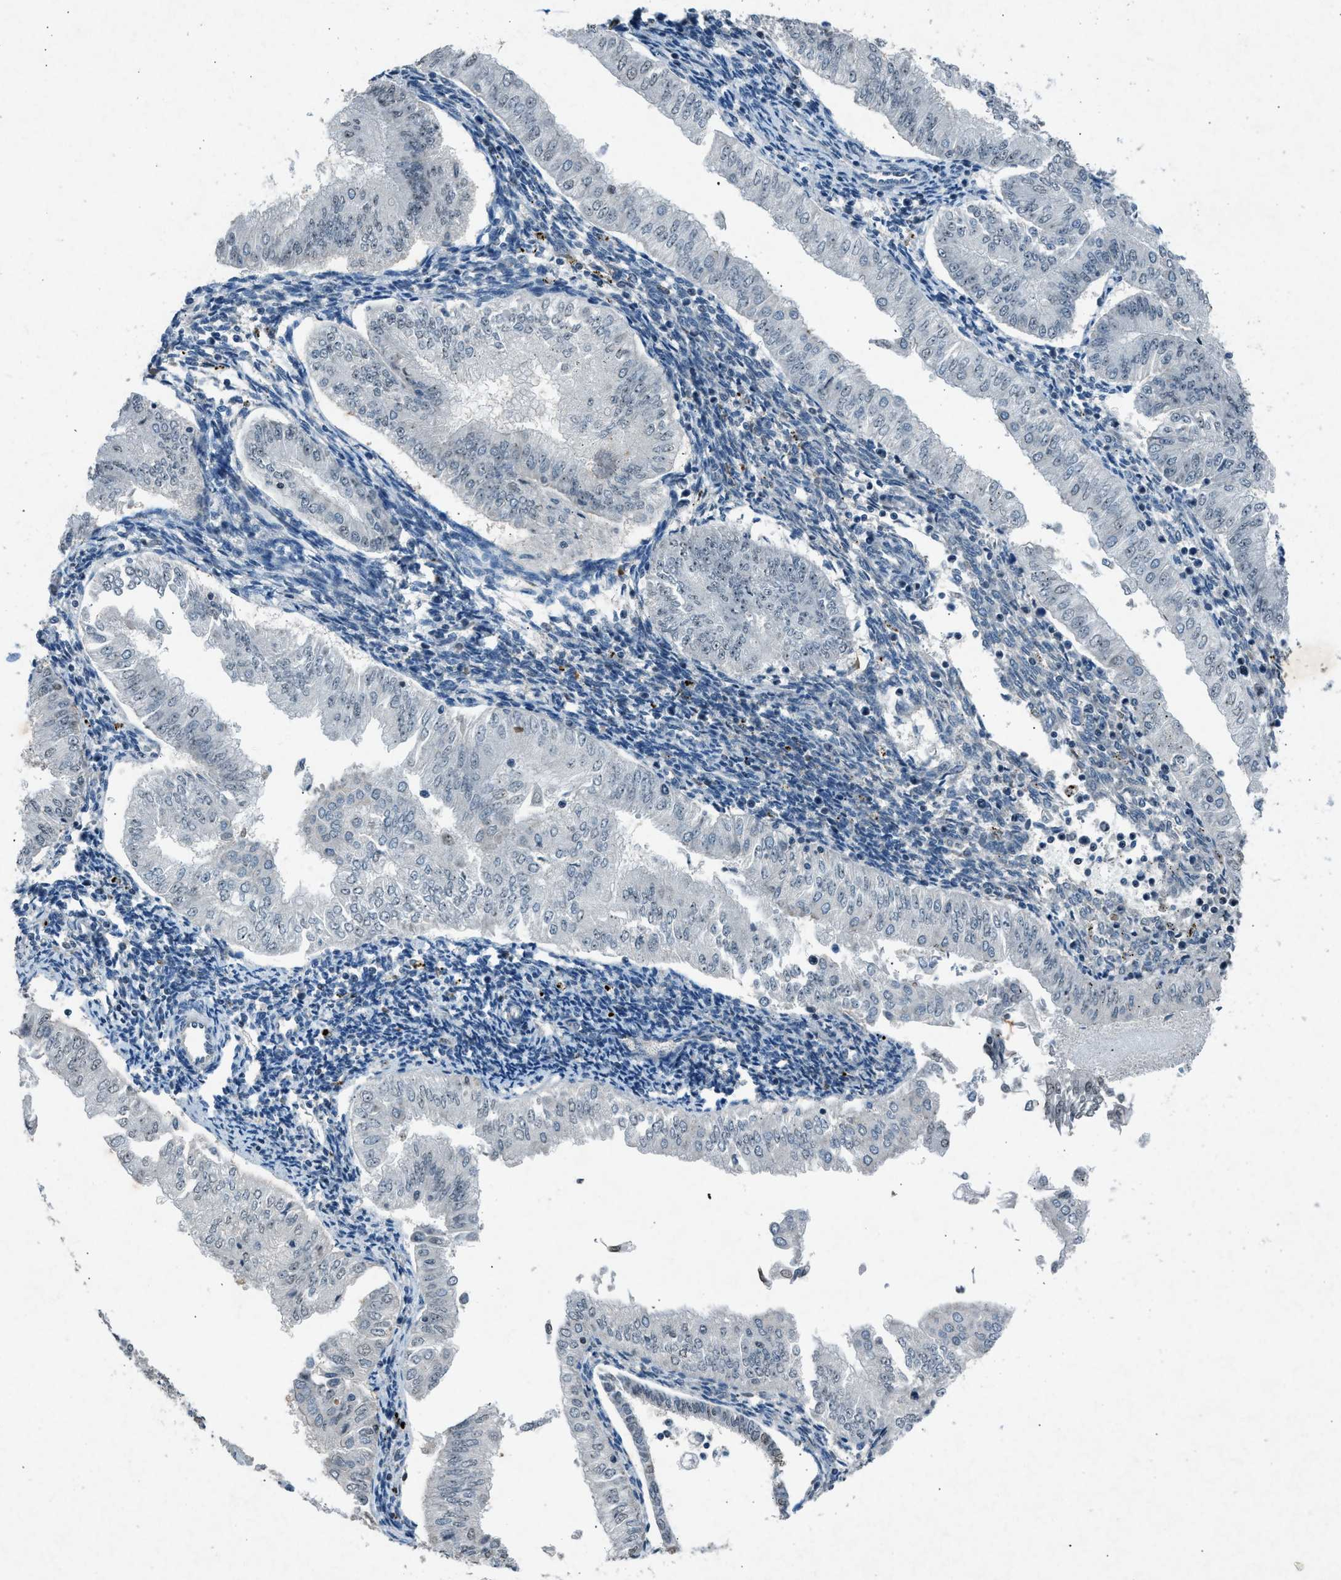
{"staining": {"intensity": "negative", "quantity": "none", "location": "none"}, "tissue": "endometrial cancer", "cell_type": "Tumor cells", "image_type": "cancer", "snomed": [{"axis": "morphology", "description": "Normal tissue, NOS"}, {"axis": "morphology", "description": "Adenocarcinoma, NOS"}, {"axis": "topography", "description": "Endometrium"}], "caption": "Histopathology image shows no significant protein expression in tumor cells of endometrial adenocarcinoma.", "gene": "ADCY1", "patient": {"sex": "female", "age": 53}}